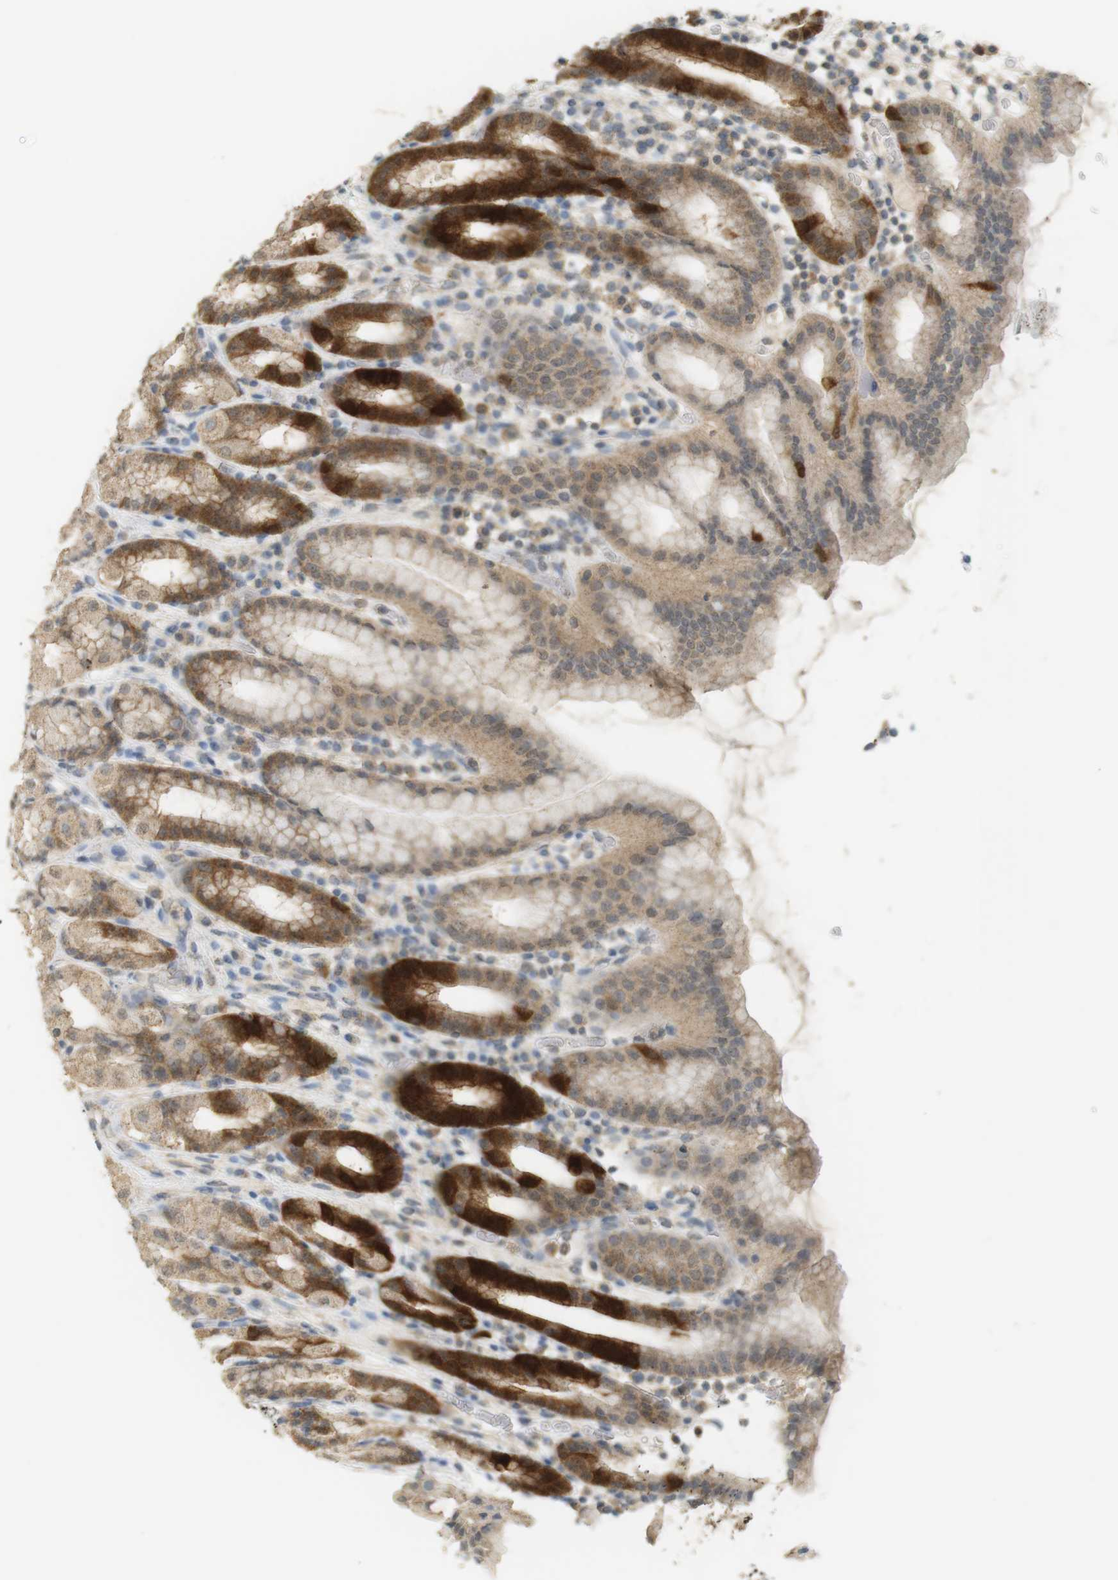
{"staining": {"intensity": "strong", "quantity": "<25%", "location": "cytoplasmic/membranous,nuclear"}, "tissue": "stomach", "cell_type": "Glandular cells", "image_type": "normal", "snomed": [{"axis": "morphology", "description": "Normal tissue, NOS"}, {"axis": "topography", "description": "Stomach, upper"}], "caption": "Unremarkable stomach displays strong cytoplasmic/membranous,nuclear staining in about <25% of glandular cells, visualized by immunohistochemistry.", "gene": "TTK", "patient": {"sex": "male", "age": 68}}